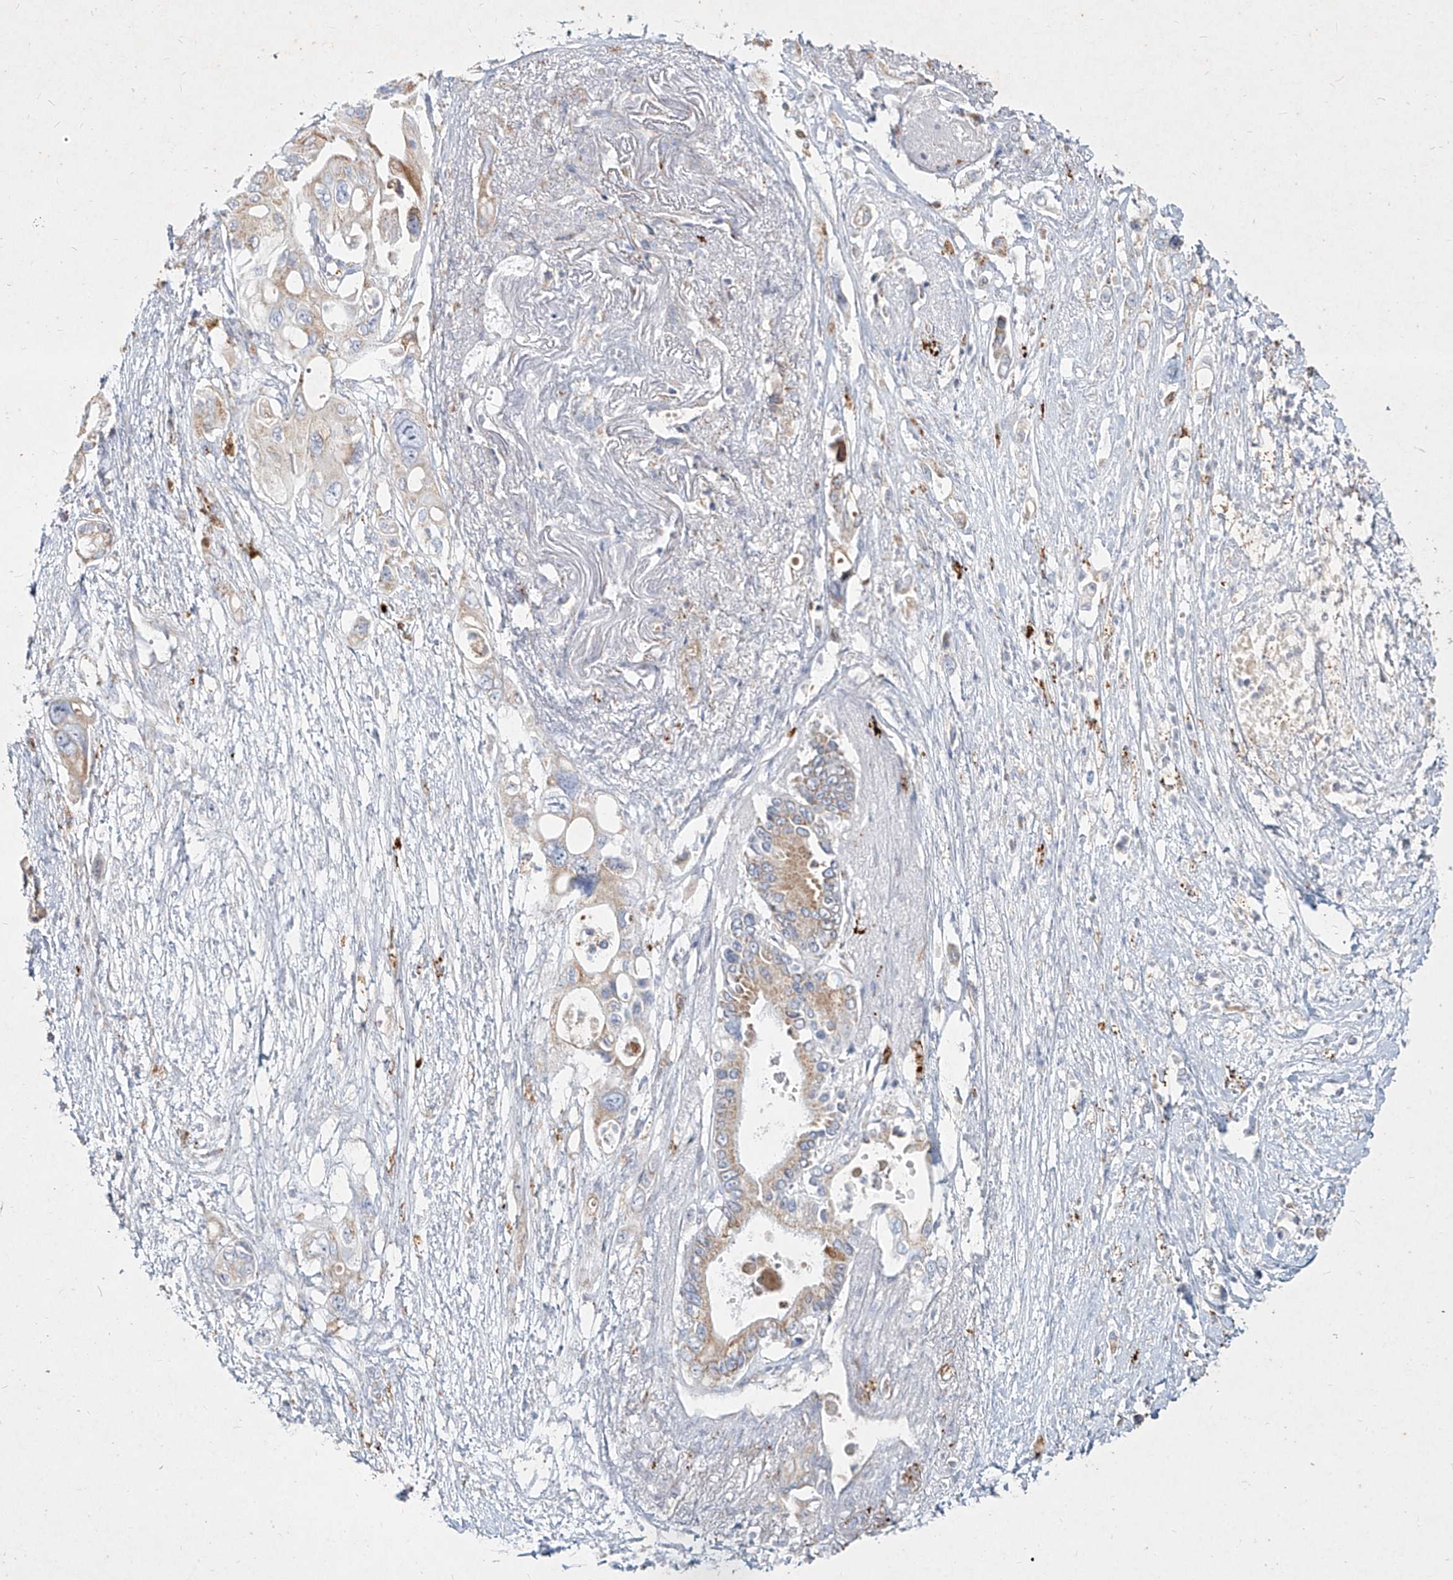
{"staining": {"intensity": "moderate", "quantity": "25%-75%", "location": "cytoplasmic/membranous"}, "tissue": "pancreatic cancer", "cell_type": "Tumor cells", "image_type": "cancer", "snomed": [{"axis": "morphology", "description": "Adenocarcinoma, NOS"}, {"axis": "topography", "description": "Pancreas"}], "caption": "A photomicrograph of pancreatic cancer stained for a protein reveals moderate cytoplasmic/membranous brown staining in tumor cells.", "gene": "MTX2", "patient": {"sex": "male", "age": 66}}